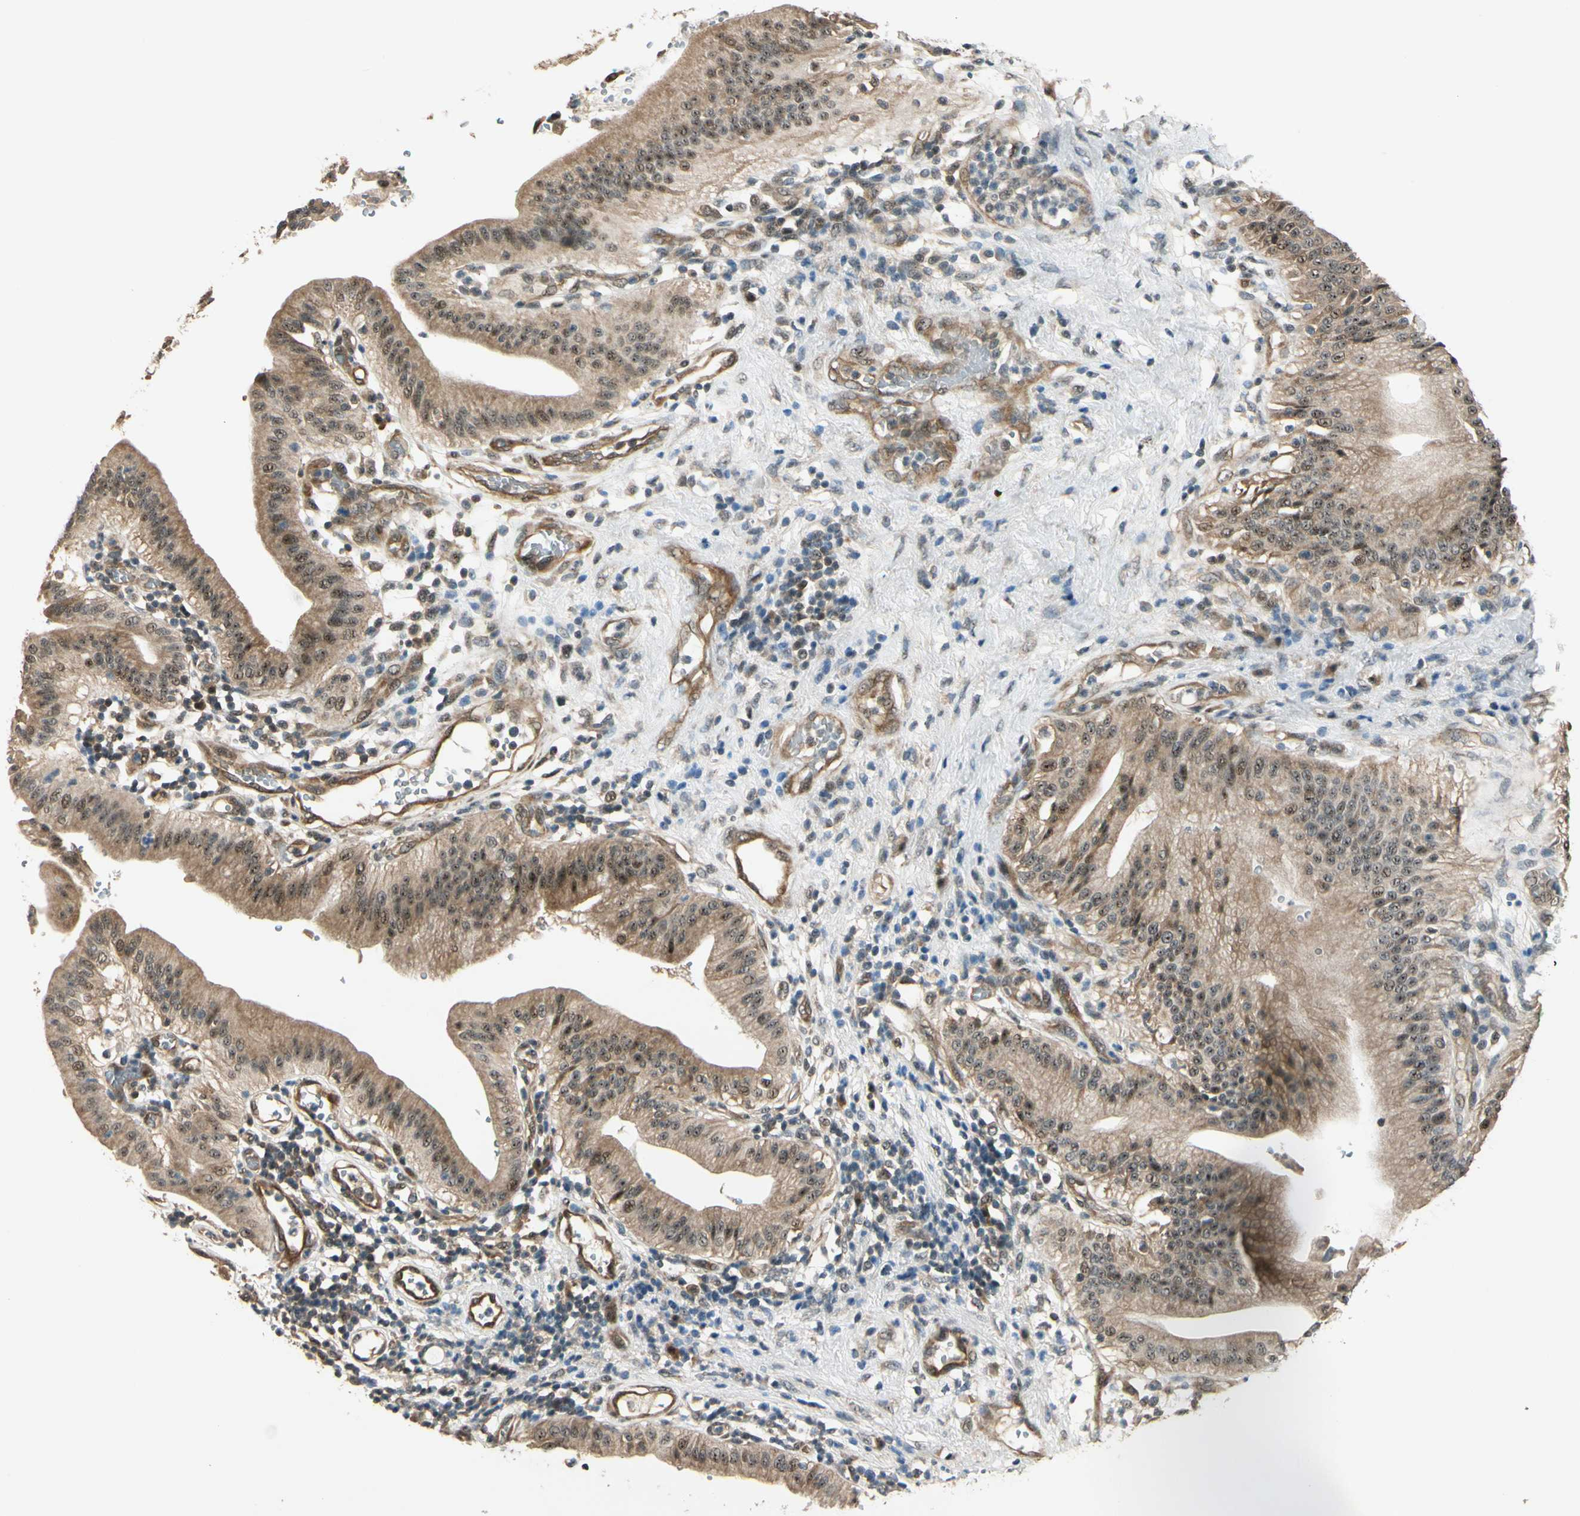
{"staining": {"intensity": "moderate", "quantity": ">75%", "location": "cytoplasmic/membranous,nuclear"}, "tissue": "pancreatic cancer", "cell_type": "Tumor cells", "image_type": "cancer", "snomed": [{"axis": "morphology", "description": "Adenocarcinoma, NOS"}, {"axis": "morphology", "description": "Adenocarcinoma, metastatic, NOS"}, {"axis": "topography", "description": "Lymph node"}, {"axis": "topography", "description": "Pancreas"}, {"axis": "topography", "description": "Duodenum"}], "caption": "An IHC image of neoplastic tissue is shown. Protein staining in brown labels moderate cytoplasmic/membranous and nuclear positivity in pancreatic metastatic adenocarcinoma within tumor cells.", "gene": "MCPH1", "patient": {"sex": "female", "age": 64}}